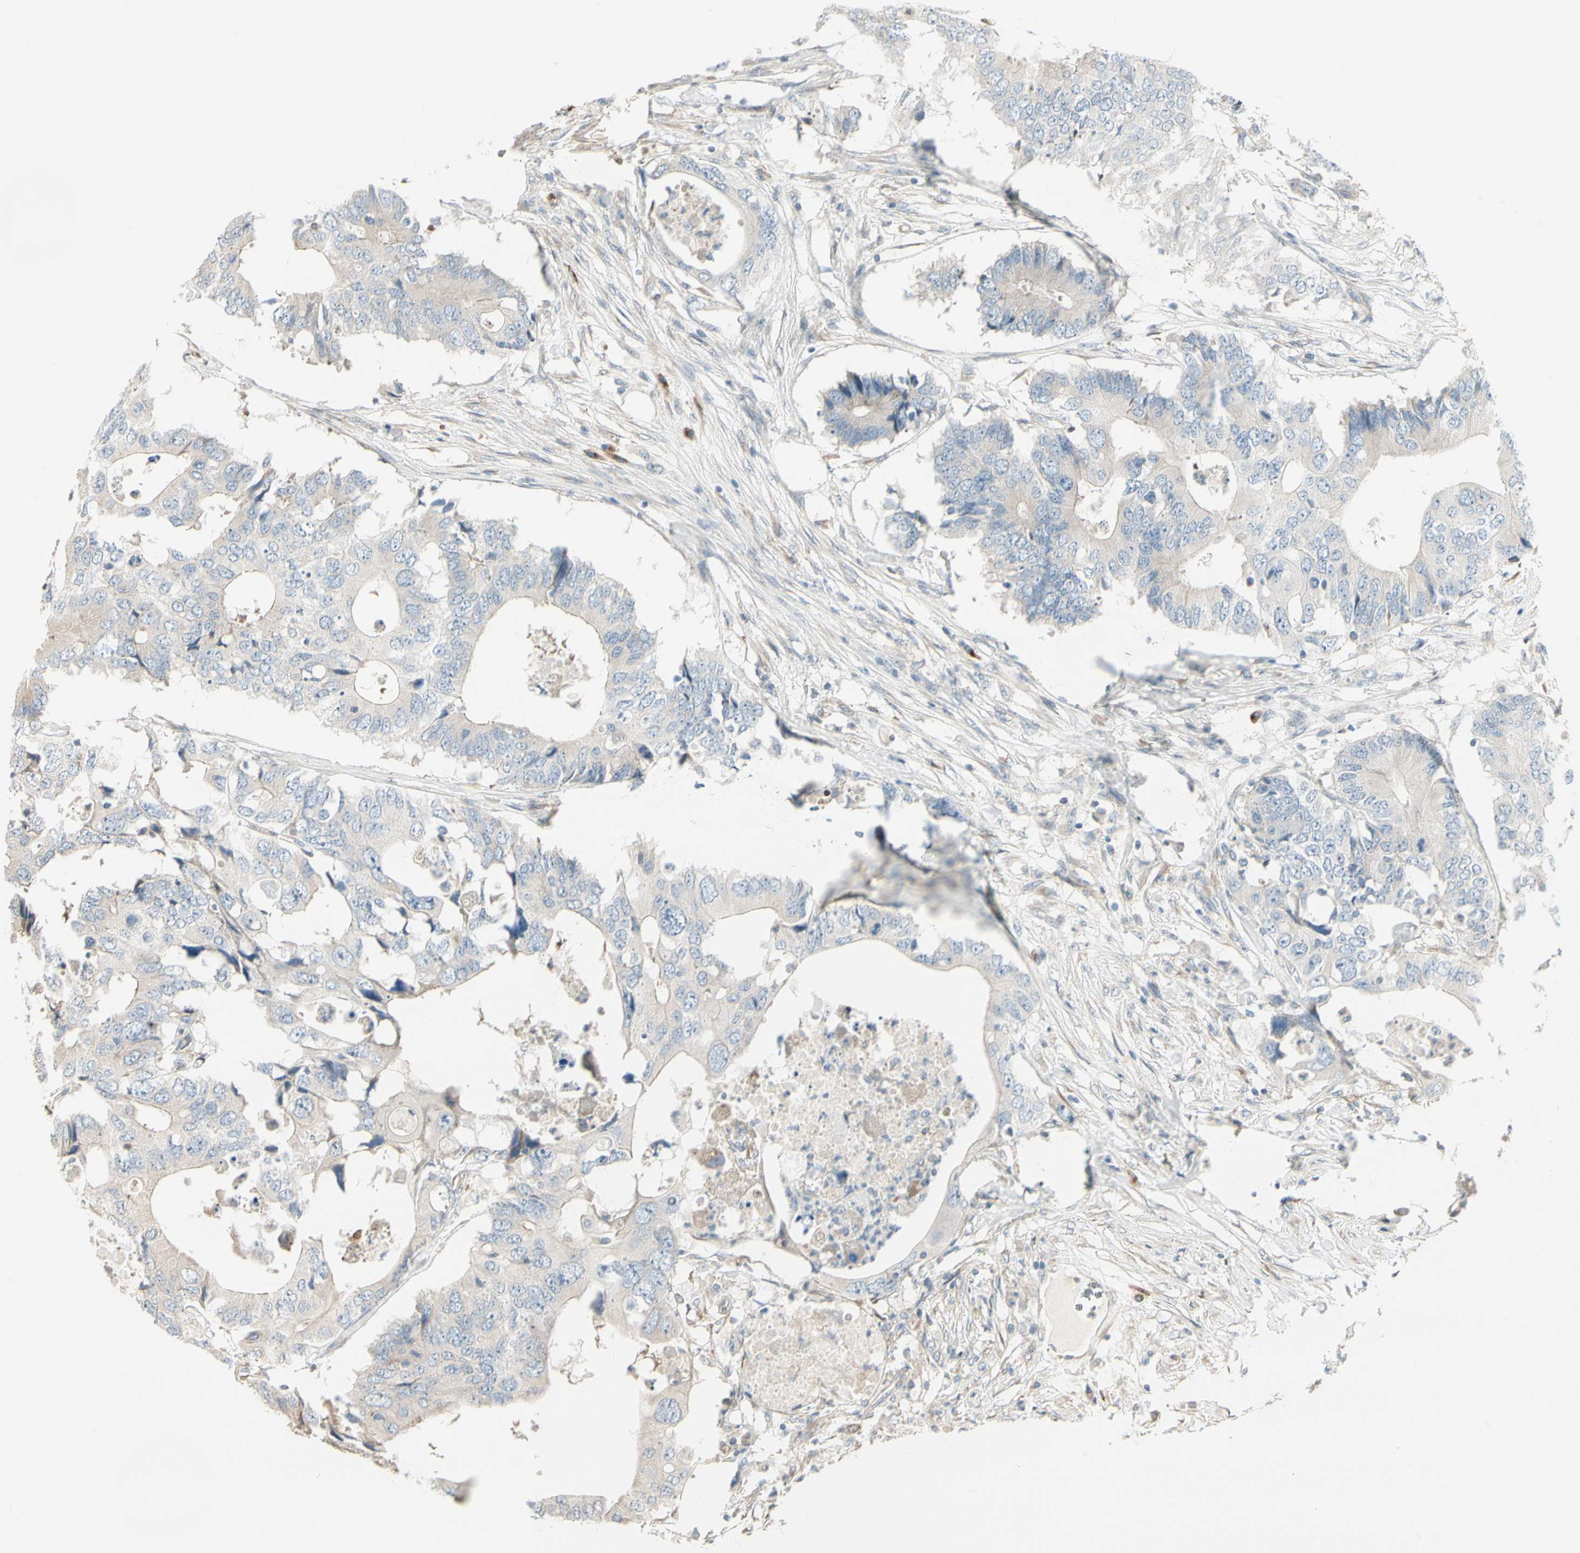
{"staining": {"intensity": "weak", "quantity": ">75%", "location": "cytoplasmic/membranous"}, "tissue": "colorectal cancer", "cell_type": "Tumor cells", "image_type": "cancer", "snomed": [{"axis": "morphology", "description": "Adenocarcinoma, NOS"}, {"axis": "topography", "description": "Colon"}], "caption": "Immunohistochemistry photomicrograph of colorectal adenocarcinoma stained for a protein (brown), which shows low levels of weak cytoplasmic/membranous staining in about >75% of tumor cells.", "gene": "NUCB2", "patient": {"sex": "male", "age": 71}}